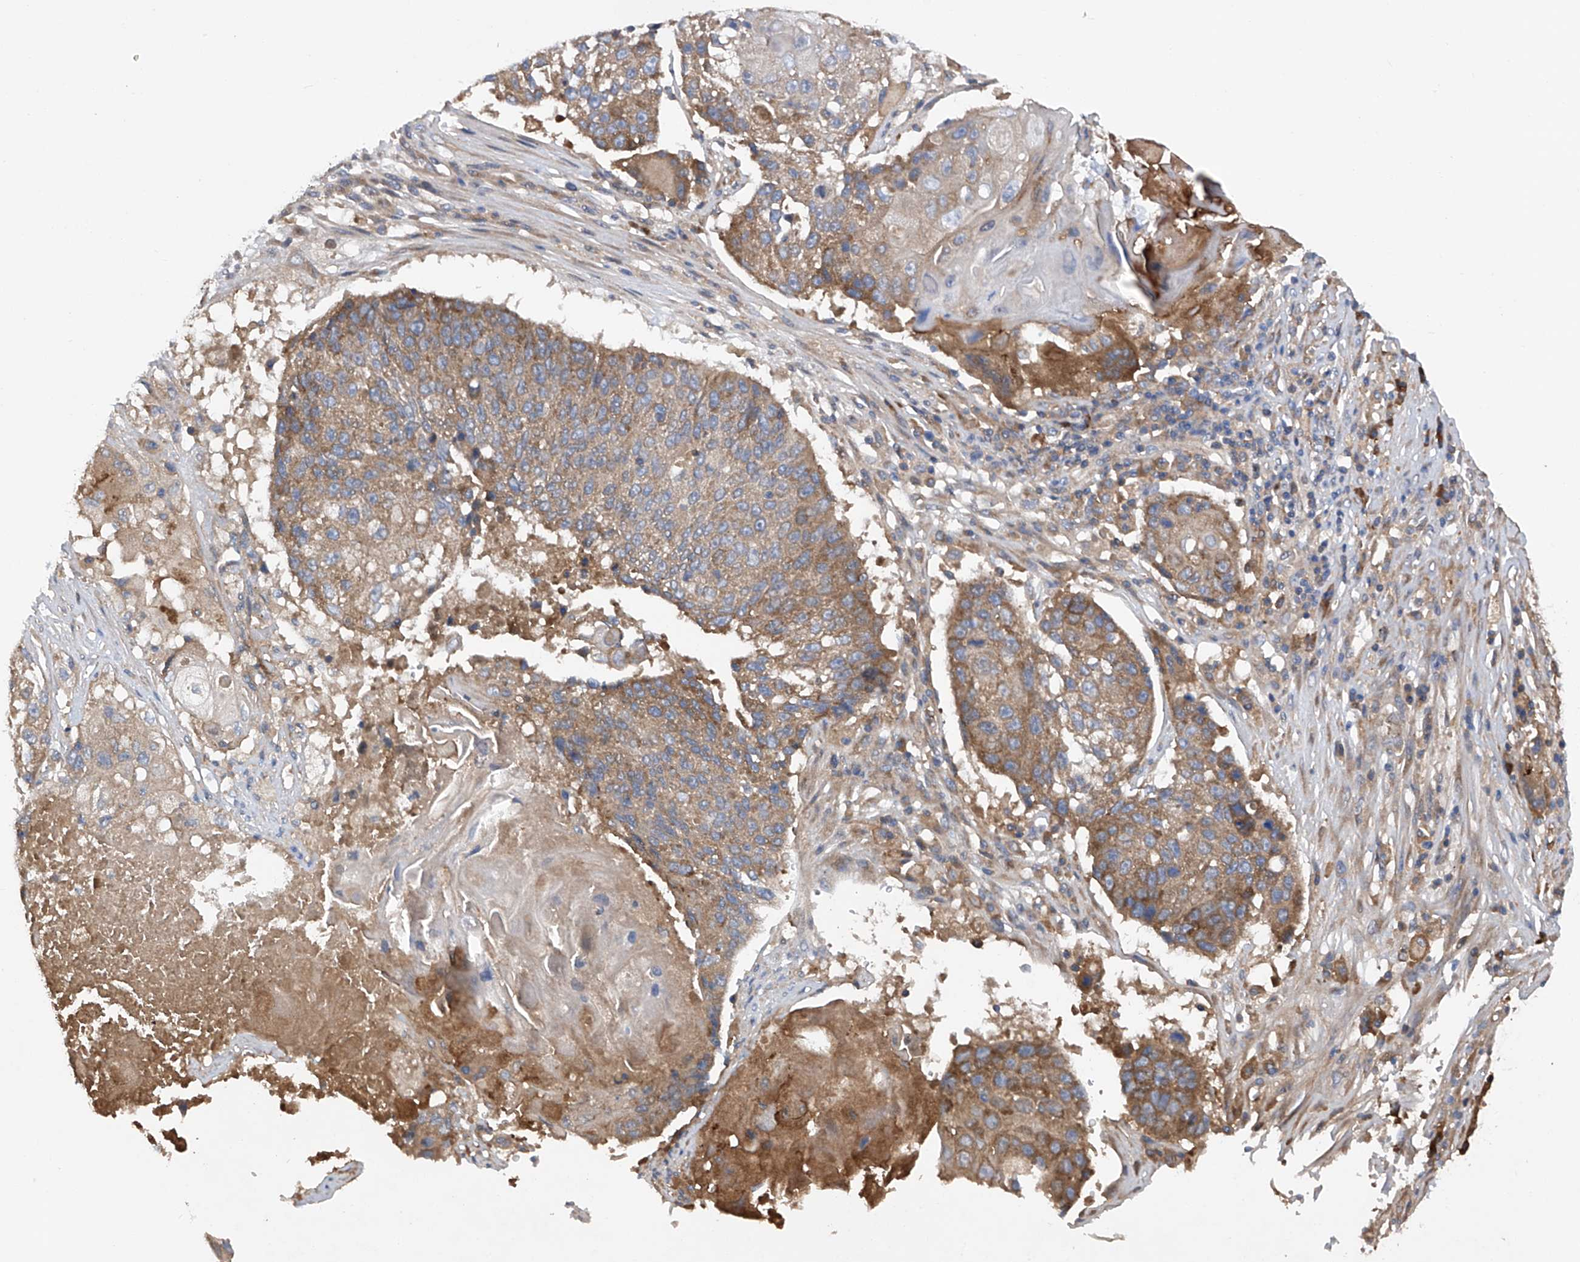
{"staining": {"intensity": "moderate", "quantity": ">75%", "location": "cytoplasmic/membranous"}, "tissue": "lung cancer", "cell_type": "Tumor cells", "image_type": "cancer", "snomed": [{"axis": "morphology", "description": "Squamous cell carcinoma, NOS"}, {"axis": "topography", "description": "Lung"}], "caption": "A high-resolution image shows immunohistochemistry (IHC) staining of lung squamous cell carcinoma, which displays moderate cytoplasmic/membranous positivity in about >75% of tumor cells.", "gene": "ASCC3", "patient": {"sex": "male", "age": 61}}